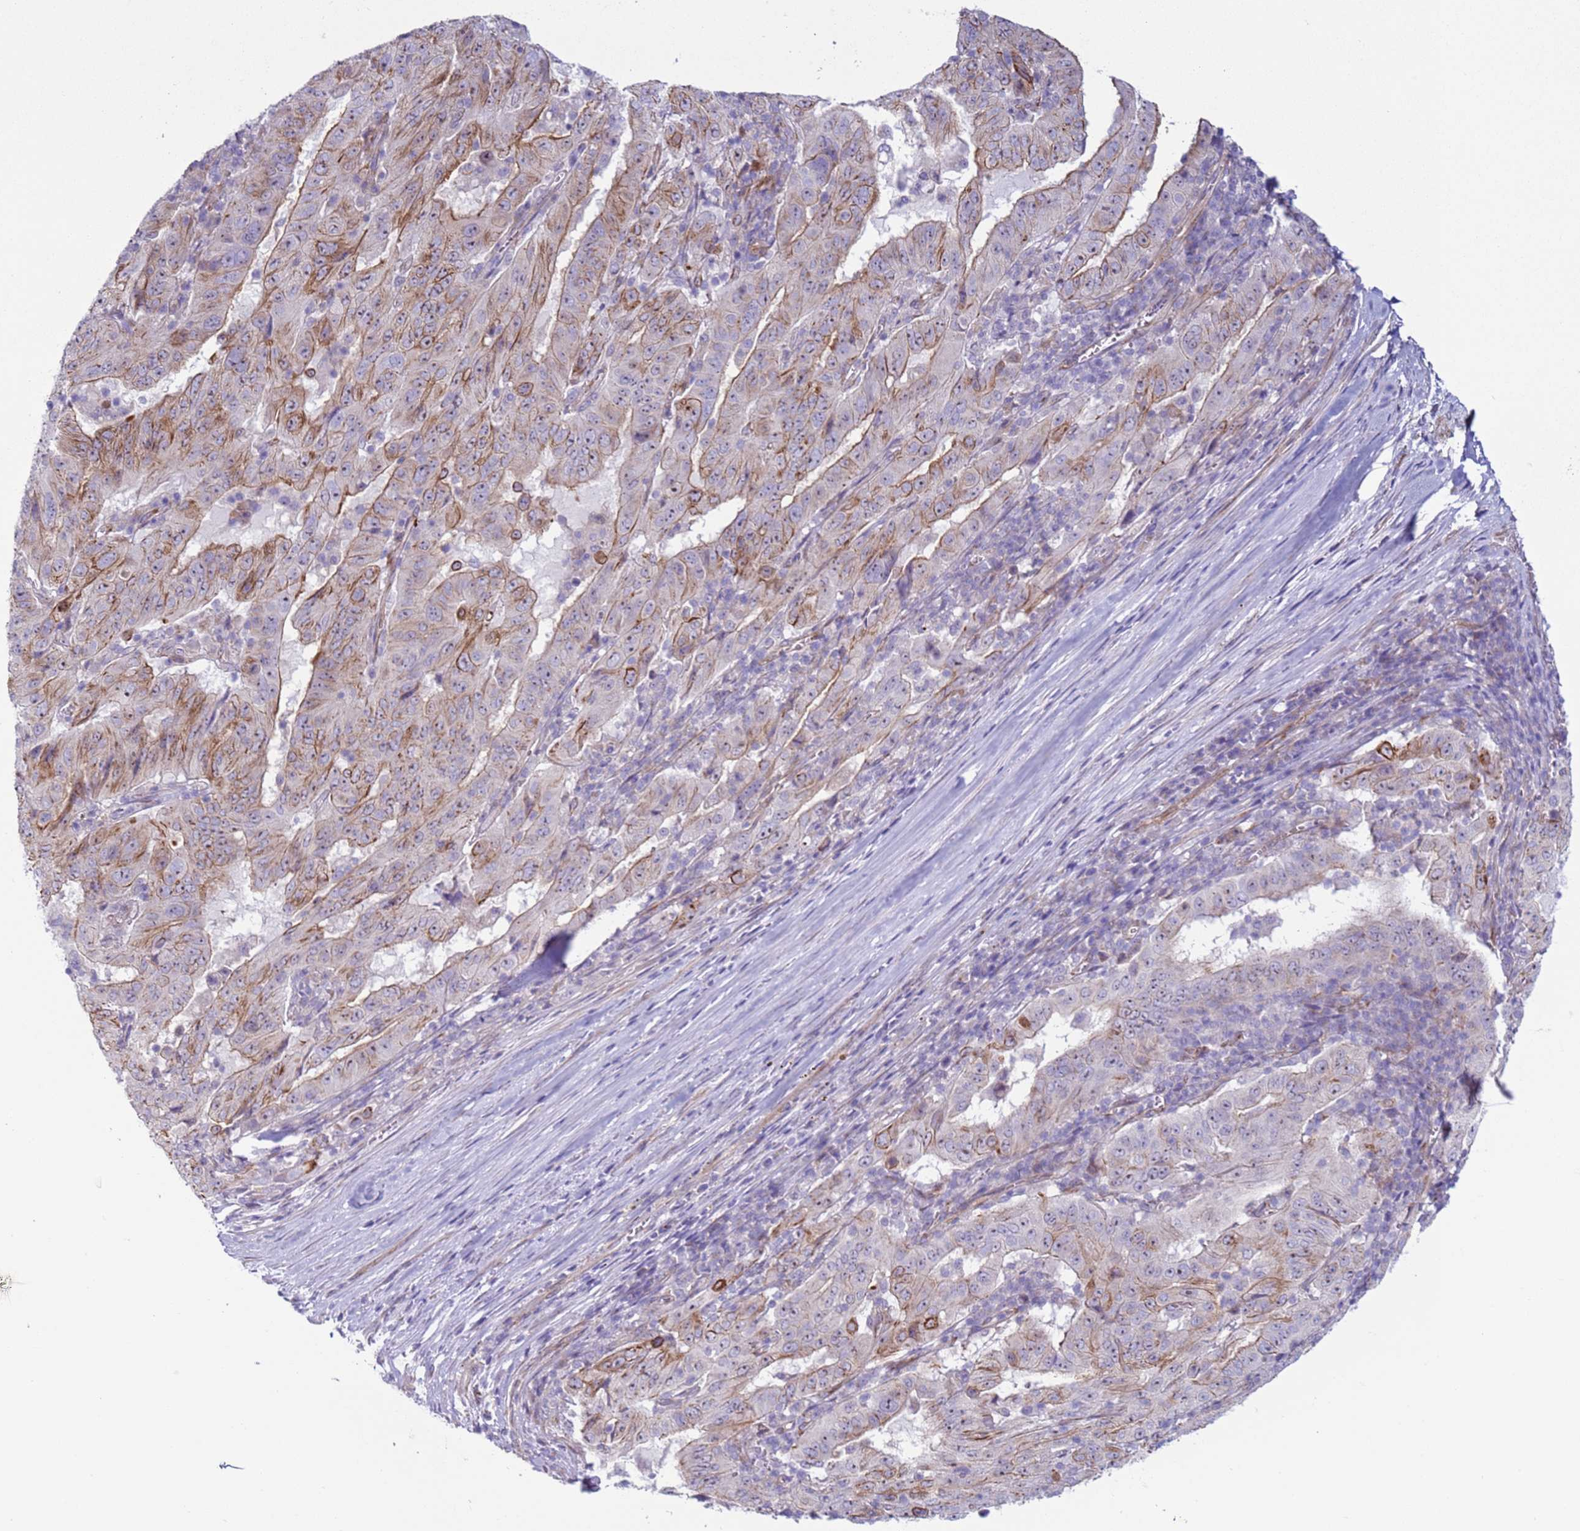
{"staining": {"intensity": "moderate", "quantity": "25%-75%", "location": "cytoplasmic/membranous"}, "tissue": "pancreatic cancer", "cell_type": "Tumor cells", "image_type": "cancer", "snomed": [{"axis": "morphology", "description": "Adenocarcinoma, NOS"}, {"axis": "topography", "description": "Pancreas"}], "caption": "Protein staining reveals moderate cytoplasmic/membranous positivity in about 25%-75% of tumor cells in pancreatic cancer (adenocarcinoma).", "gene": "HEATR1", "patient": {"sex": "male", "age": 63}}